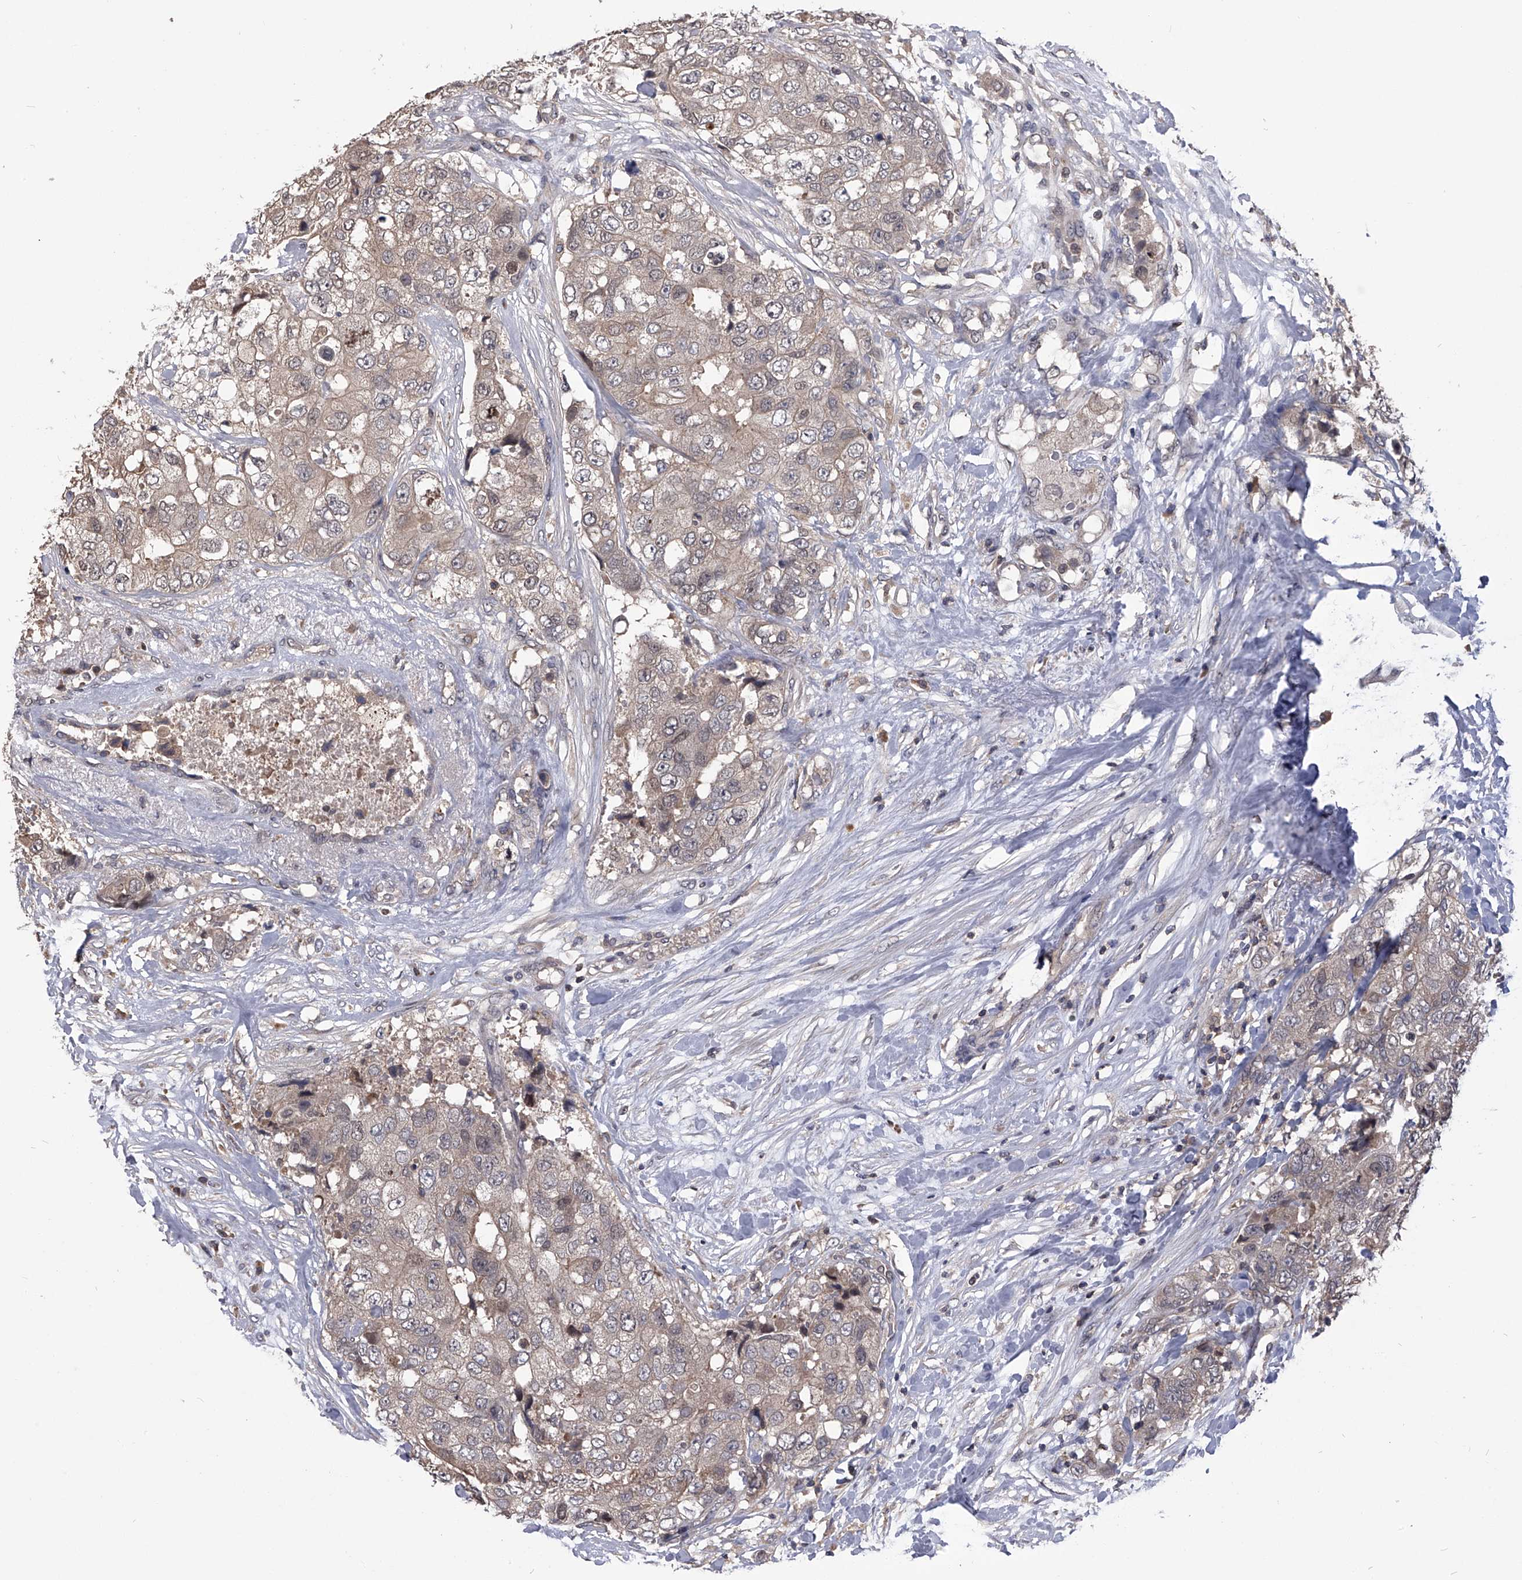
{"staining": {"intensity": "weak", "quantity": "25%-75%", "location": "cytoplasmic/membranous"}, "tissue": "breast cancer", "cell_type": "Tumor cells", "image_type": "cancer", "snomed": [{"axis": "morphology", "description": "Duct carcinoma"}, {"axis": "topography", "description": "Breast"}], "caption": "Breast cancer was stained to show a protein in brown. There is low levels of weak cytoplasmic/membranous staining in approximately 25%-75% of tumor cells.", "gene": "PAN3", "patient": {"sex": "female", "age": 62}}